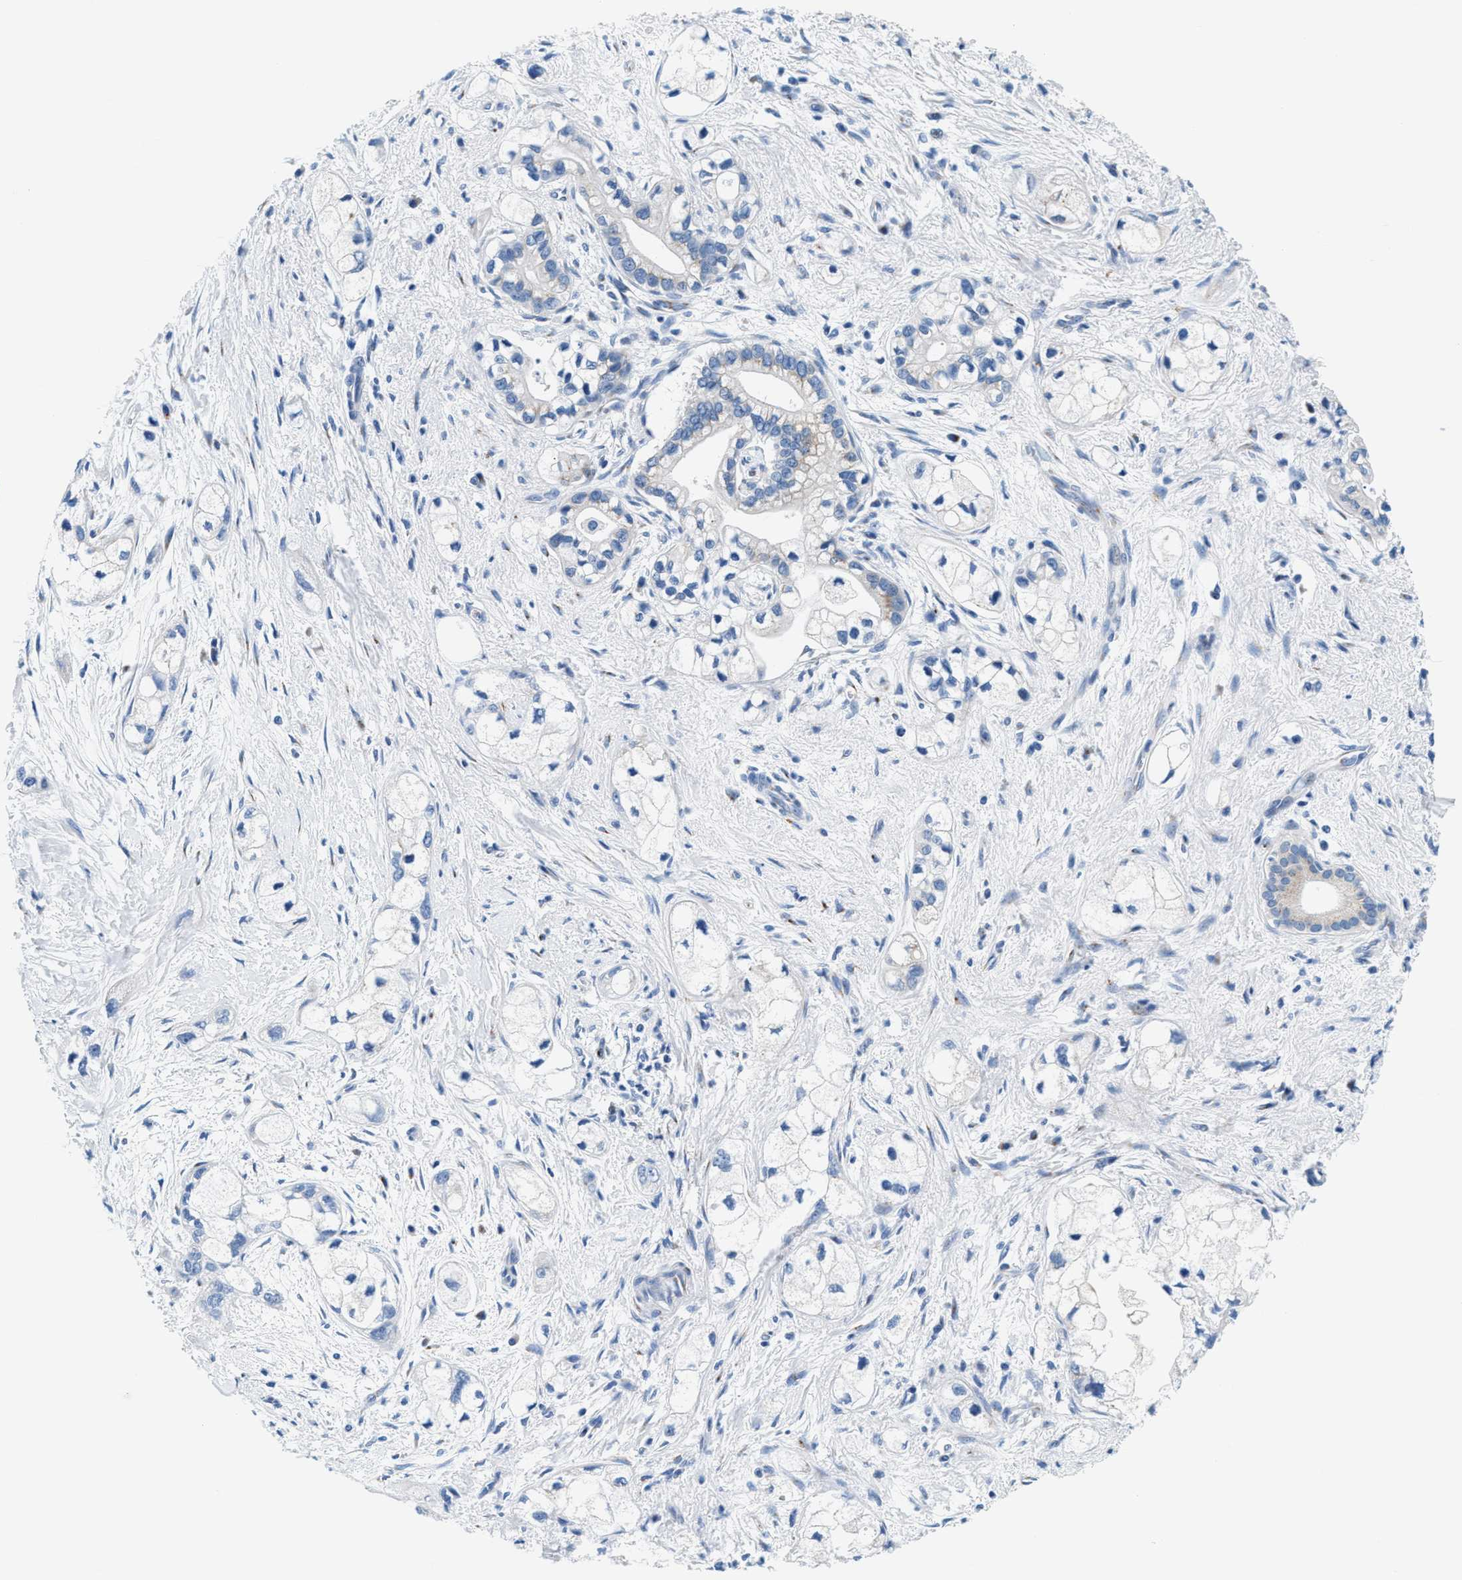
{"staining": {"intensity": "negative", "quantity": "none", "location": "none"}, "tissue": "pancreatic cancer", "cell_type": "Tumor cells", "image_type": "cancer", "snomed": [{"axis": "morphology", "description": "Adenocarcinoma, NOS"}, {"axis": "topography", "description": "Pancreas"}], "caption": "Tumor cells show no significant protein staining in pancreatic cancer.", "gene": "VPS53", "patient": {"sex": "male", "age": 74}}